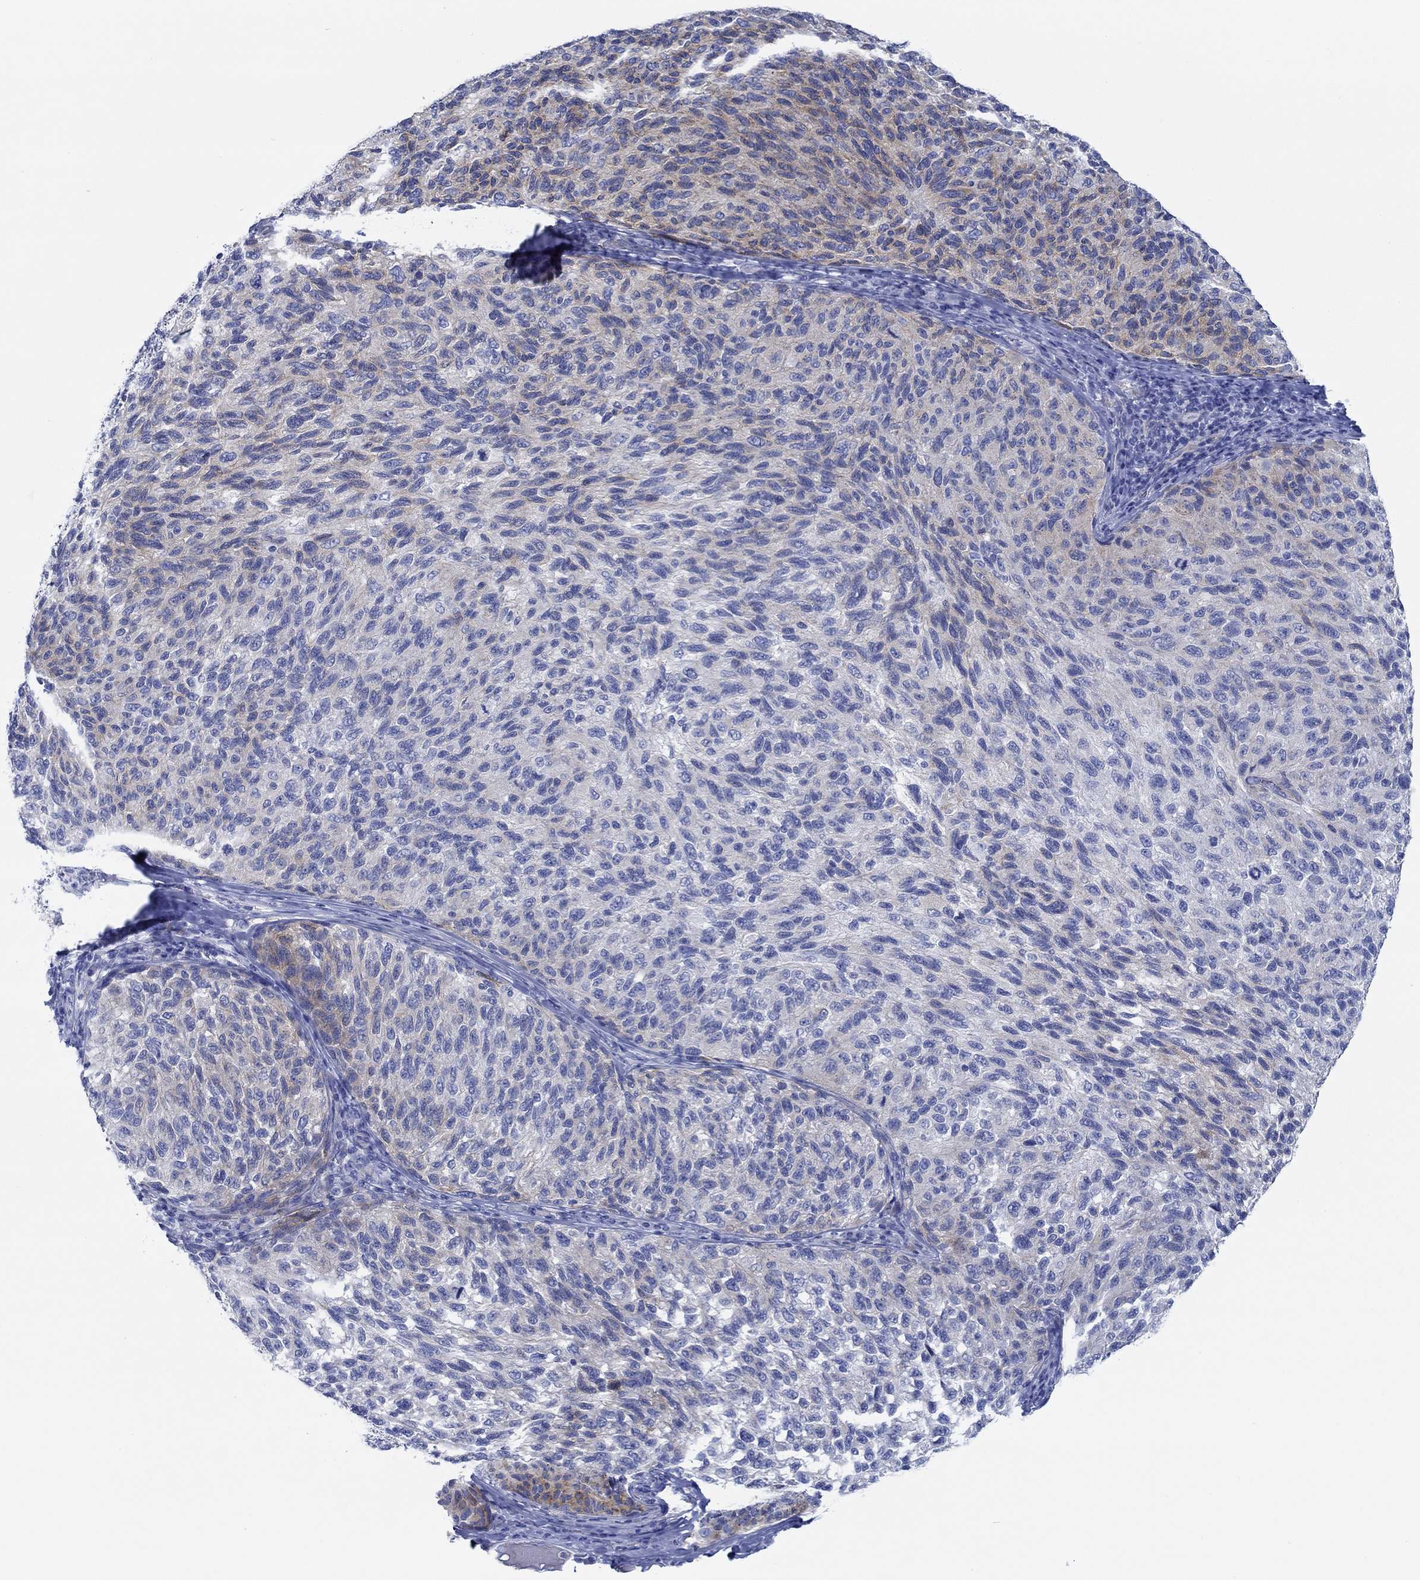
{"staining": {"intensity": "strong", "quantity": "<25%", "location": "cytoplasmic/membranous"}, "tissue": "melanoma", "cell_type": "Tumor cells", "image_type": "cancer", "snomed": [{"axis": "morphology", "description": "Malignant melanoma, NOS"}, {"axis": "topography", "description": "Skin"}], "caption": "DAB immunohistochemical staining of human malignant melanoma shows strong cytoplasmic/membranous protein staining in about <25% of tumor cells.", "gene": "IGFBP6", "patient": {"sex": "female", "age": 73}}